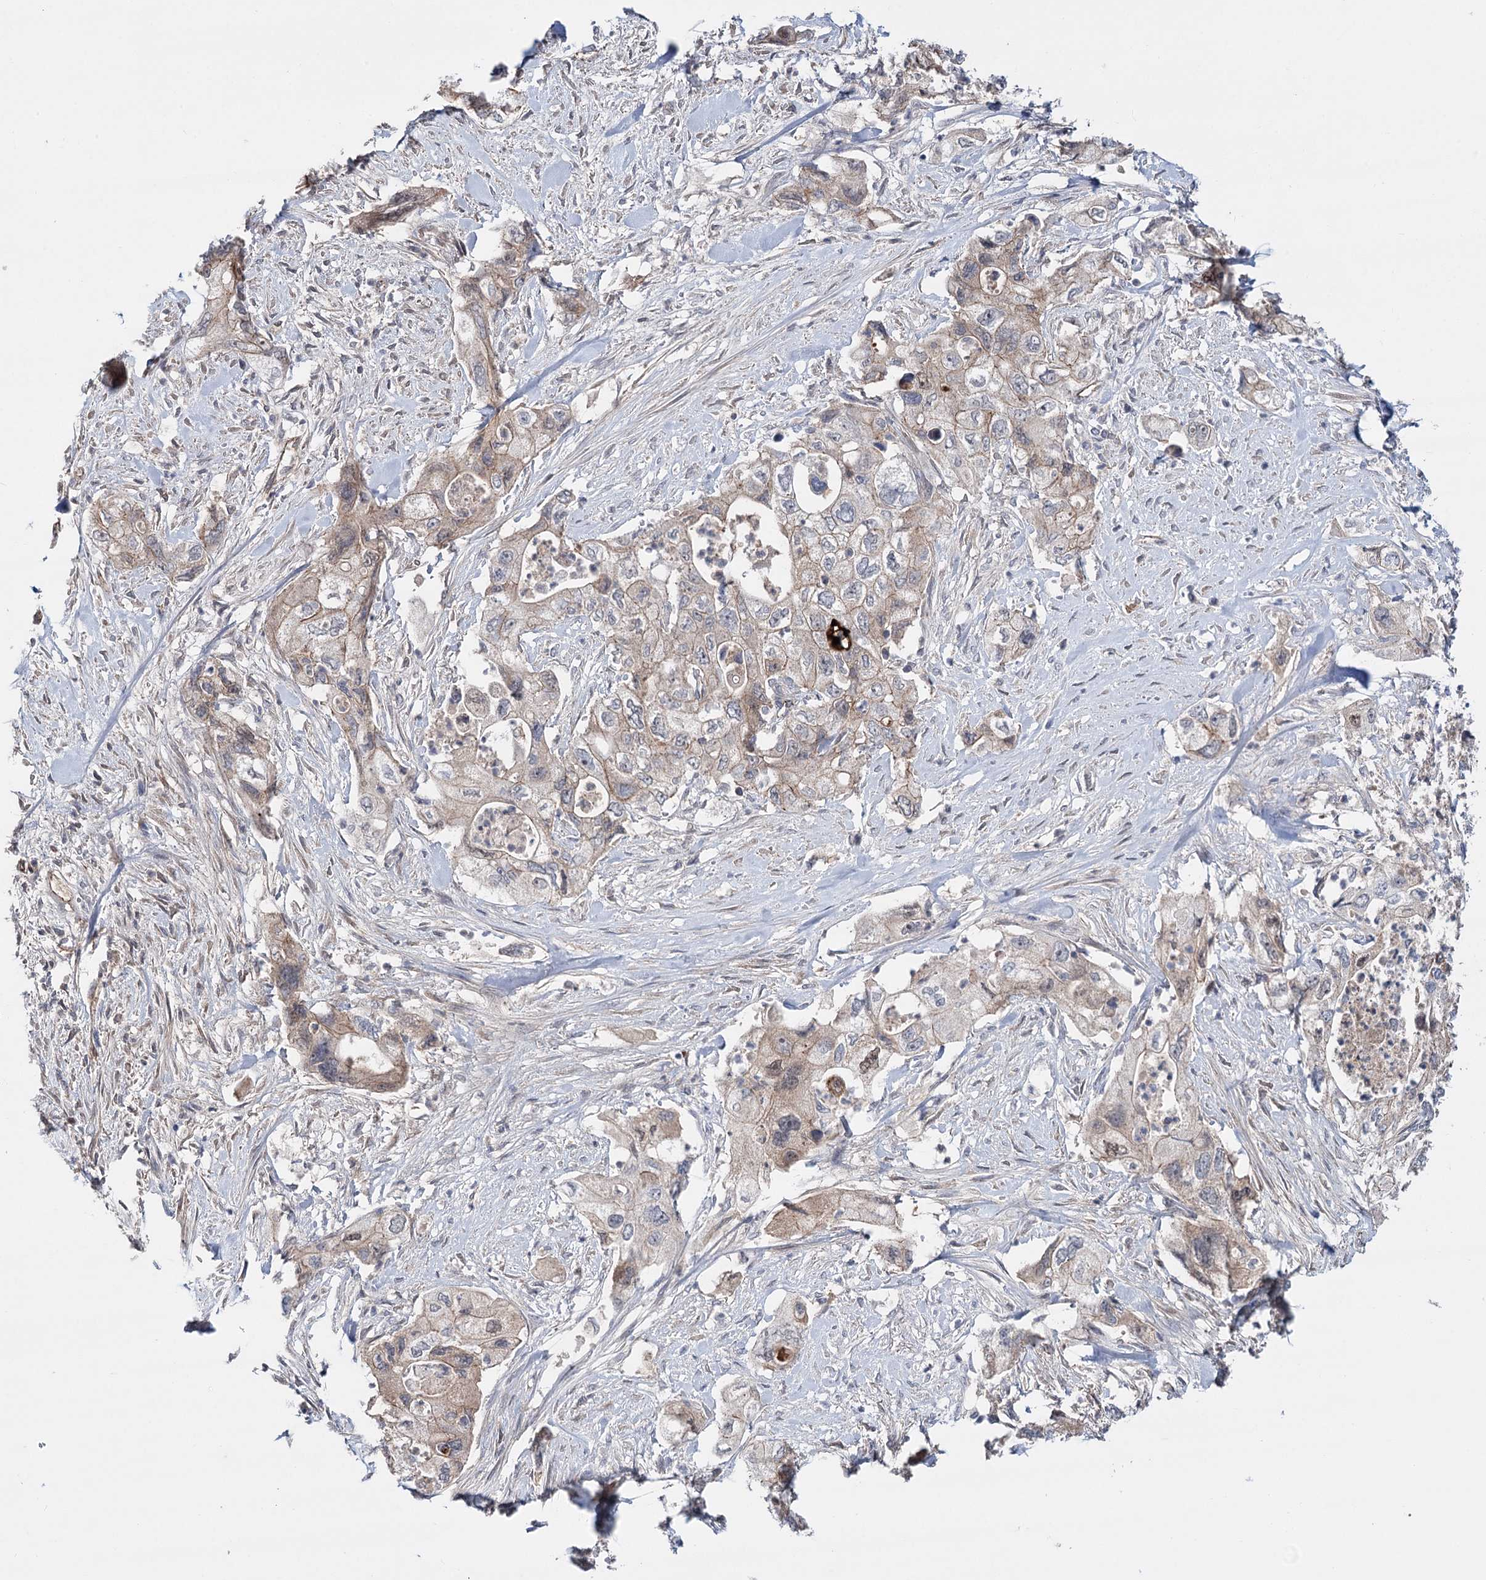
{"staining": {"intensity": "weak", "quantity": "<25%", "location": "cytoplasmic/membranous"}, "tissue": "pancreatic cancer", "cell_type": "Tumor cells", "image_type": "cancer", "snomed": [{"axis": "morphology", "description": "Adenocarcinoma, NOS"}, {"axis": "topography", "description": "Pancreas"}], "caption": "The immunohistochemistry (IHC) histopathology image has no significant positivity in tumor cells of pancreatic cancer (adenocarcinoma) tissue. The staining was performed using DAB (3,3'-diaminobenzidine) to visualize the protein expression in brown, while the nuclei were stained in blue with hematoxylin (Magnification: 20x).", "gene": "PKP4", "patient": {"sex": "female", "age": 73}}